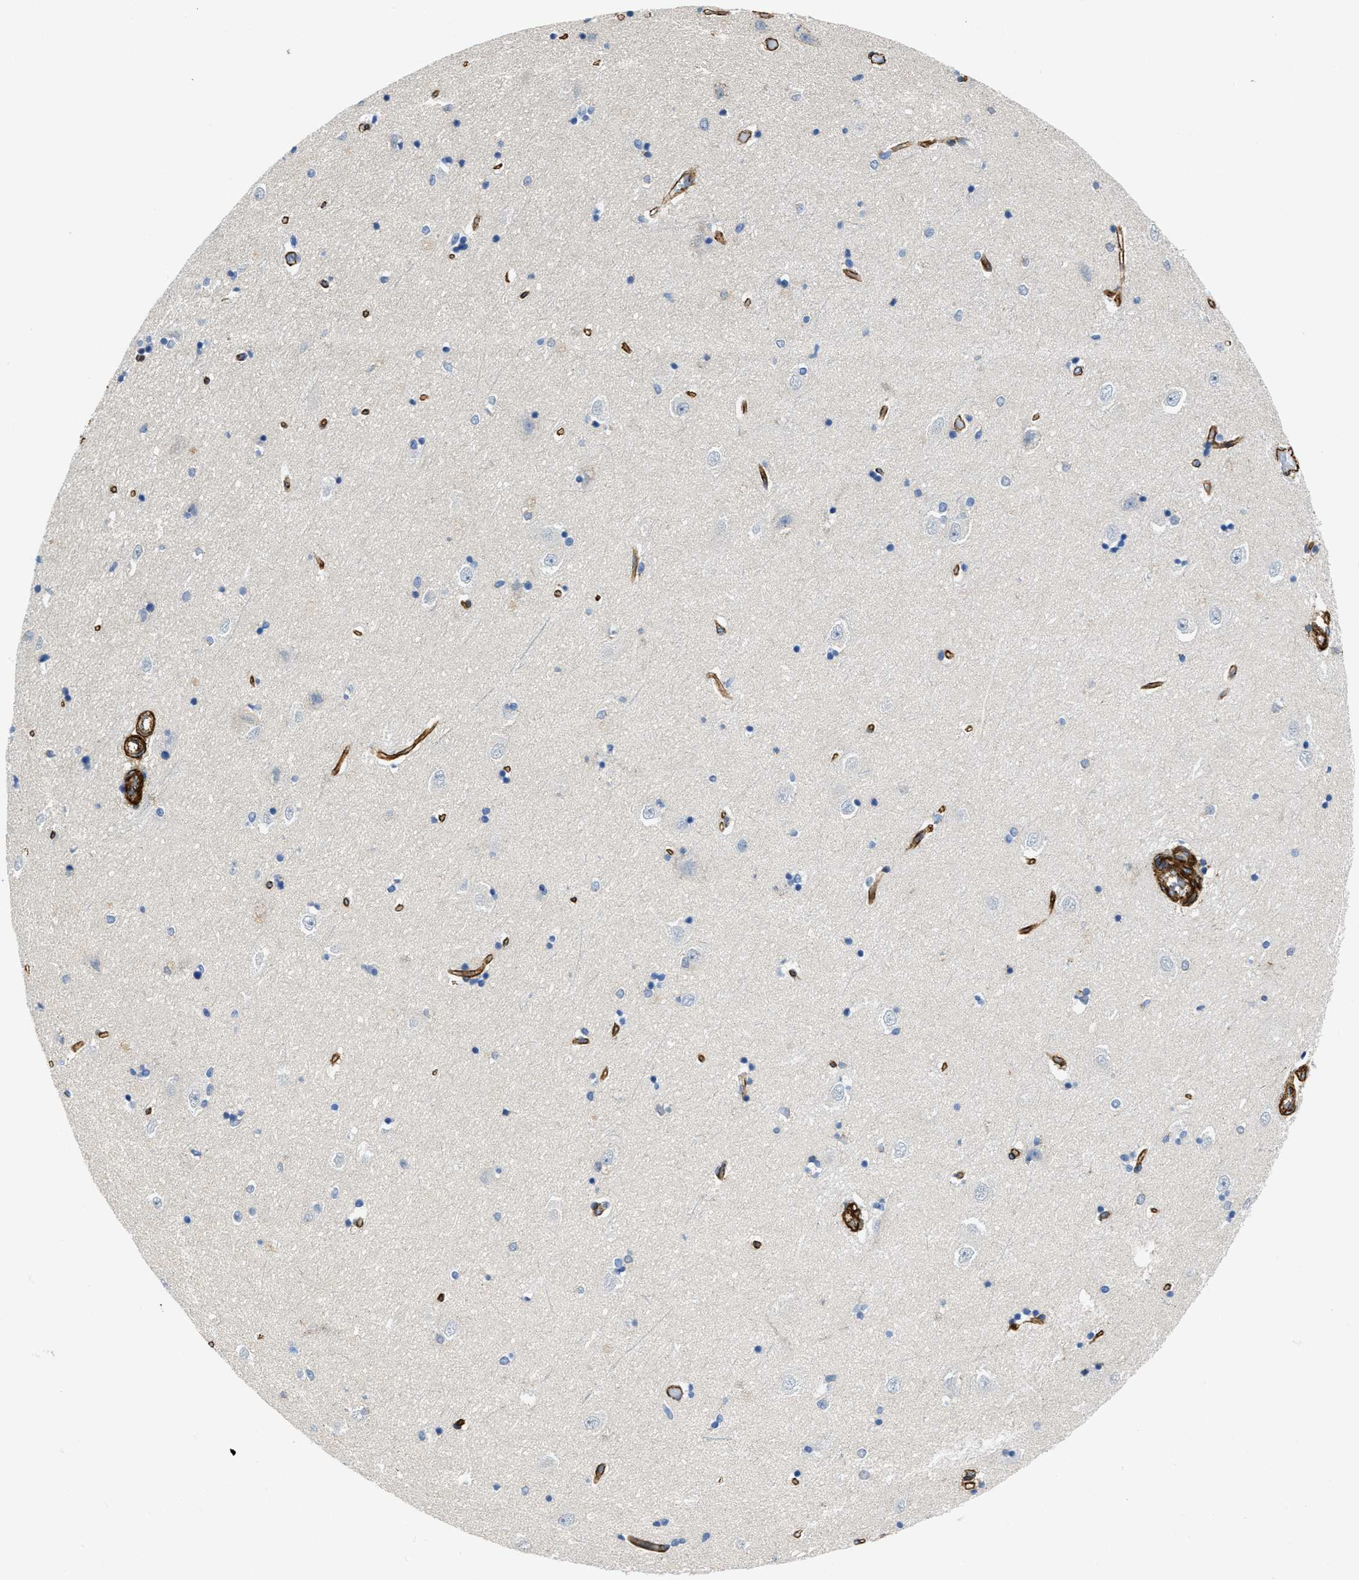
{"staining": {"intensity": "negative", "quantity": "none", "location": "none"}, "tissue": "hippocampus", "cell_type": "Glial cells", "image_type": "normal", "snomed": [{"axis": "morphology", "description": "Normal tissue, NOS"}, {"axis": "topography", "description": "Hippocampus"}], "caption": "Photomicrograph shows no protein staining in glial cells of unremarkable hippocampus.", "gene": "NAB1", "patient": {"sex": "male", "age": 45}}